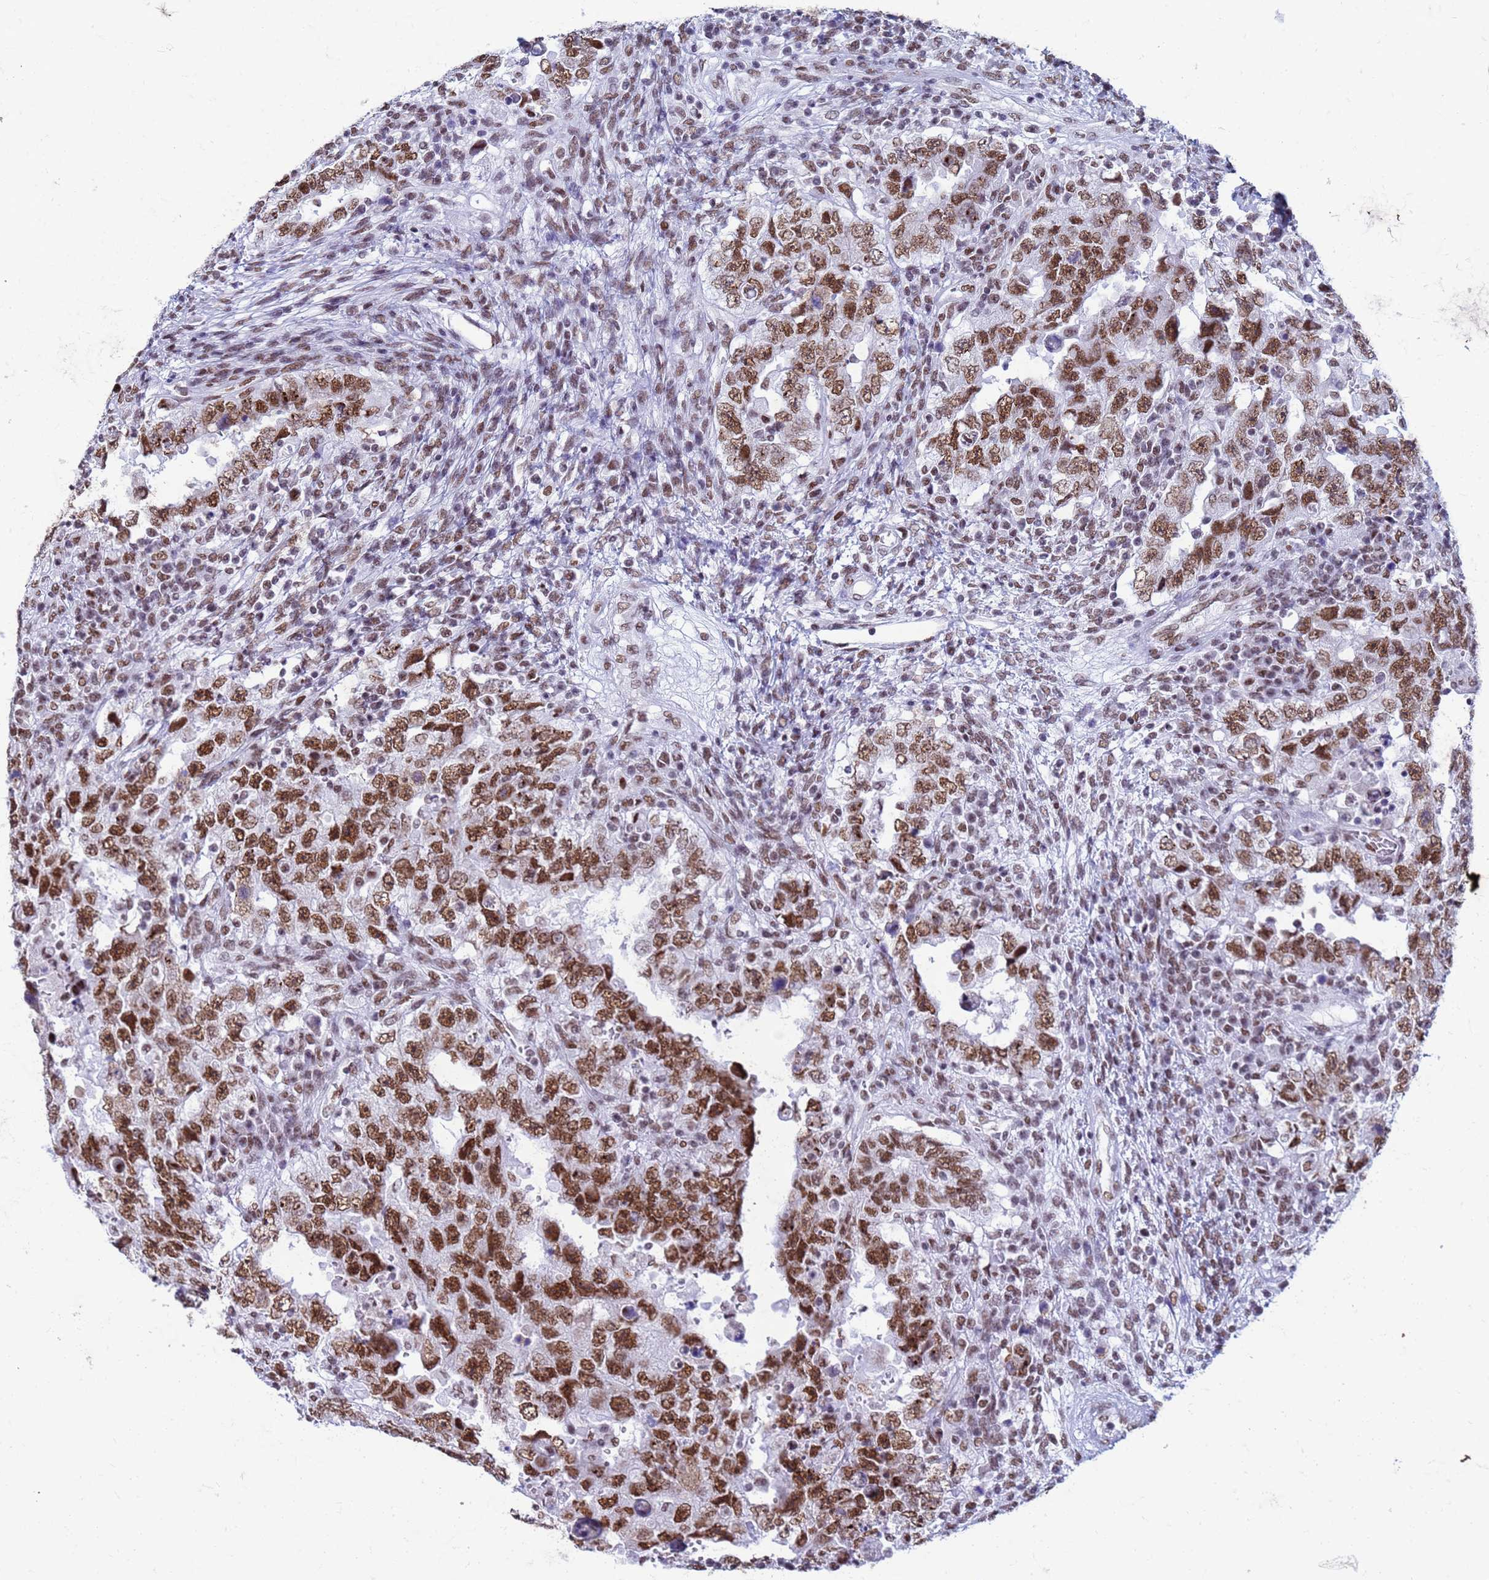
{"staining": {"intensity": "strong", "quantity": ">75%", "location": "nuclear"}, "tissue": "testis cancer", "cell_type": "Tumor cells", "image_type": "cancer", "snomed": [{"axis": "morphology", "description": "Carcinoma, Embryonal, NOS"}, {"axis": "topography", "description": "Testis"}], "caption": "The photomicrograph reveals a brown stain indicating the presence of a protein in the nuclear of tumor cells in testis embryonal carcinoma. (DAB IHC with brightfield microscopy, high magnification).", "gene": "FAM170B", "patient": {"sex": "male", "age": 26}}